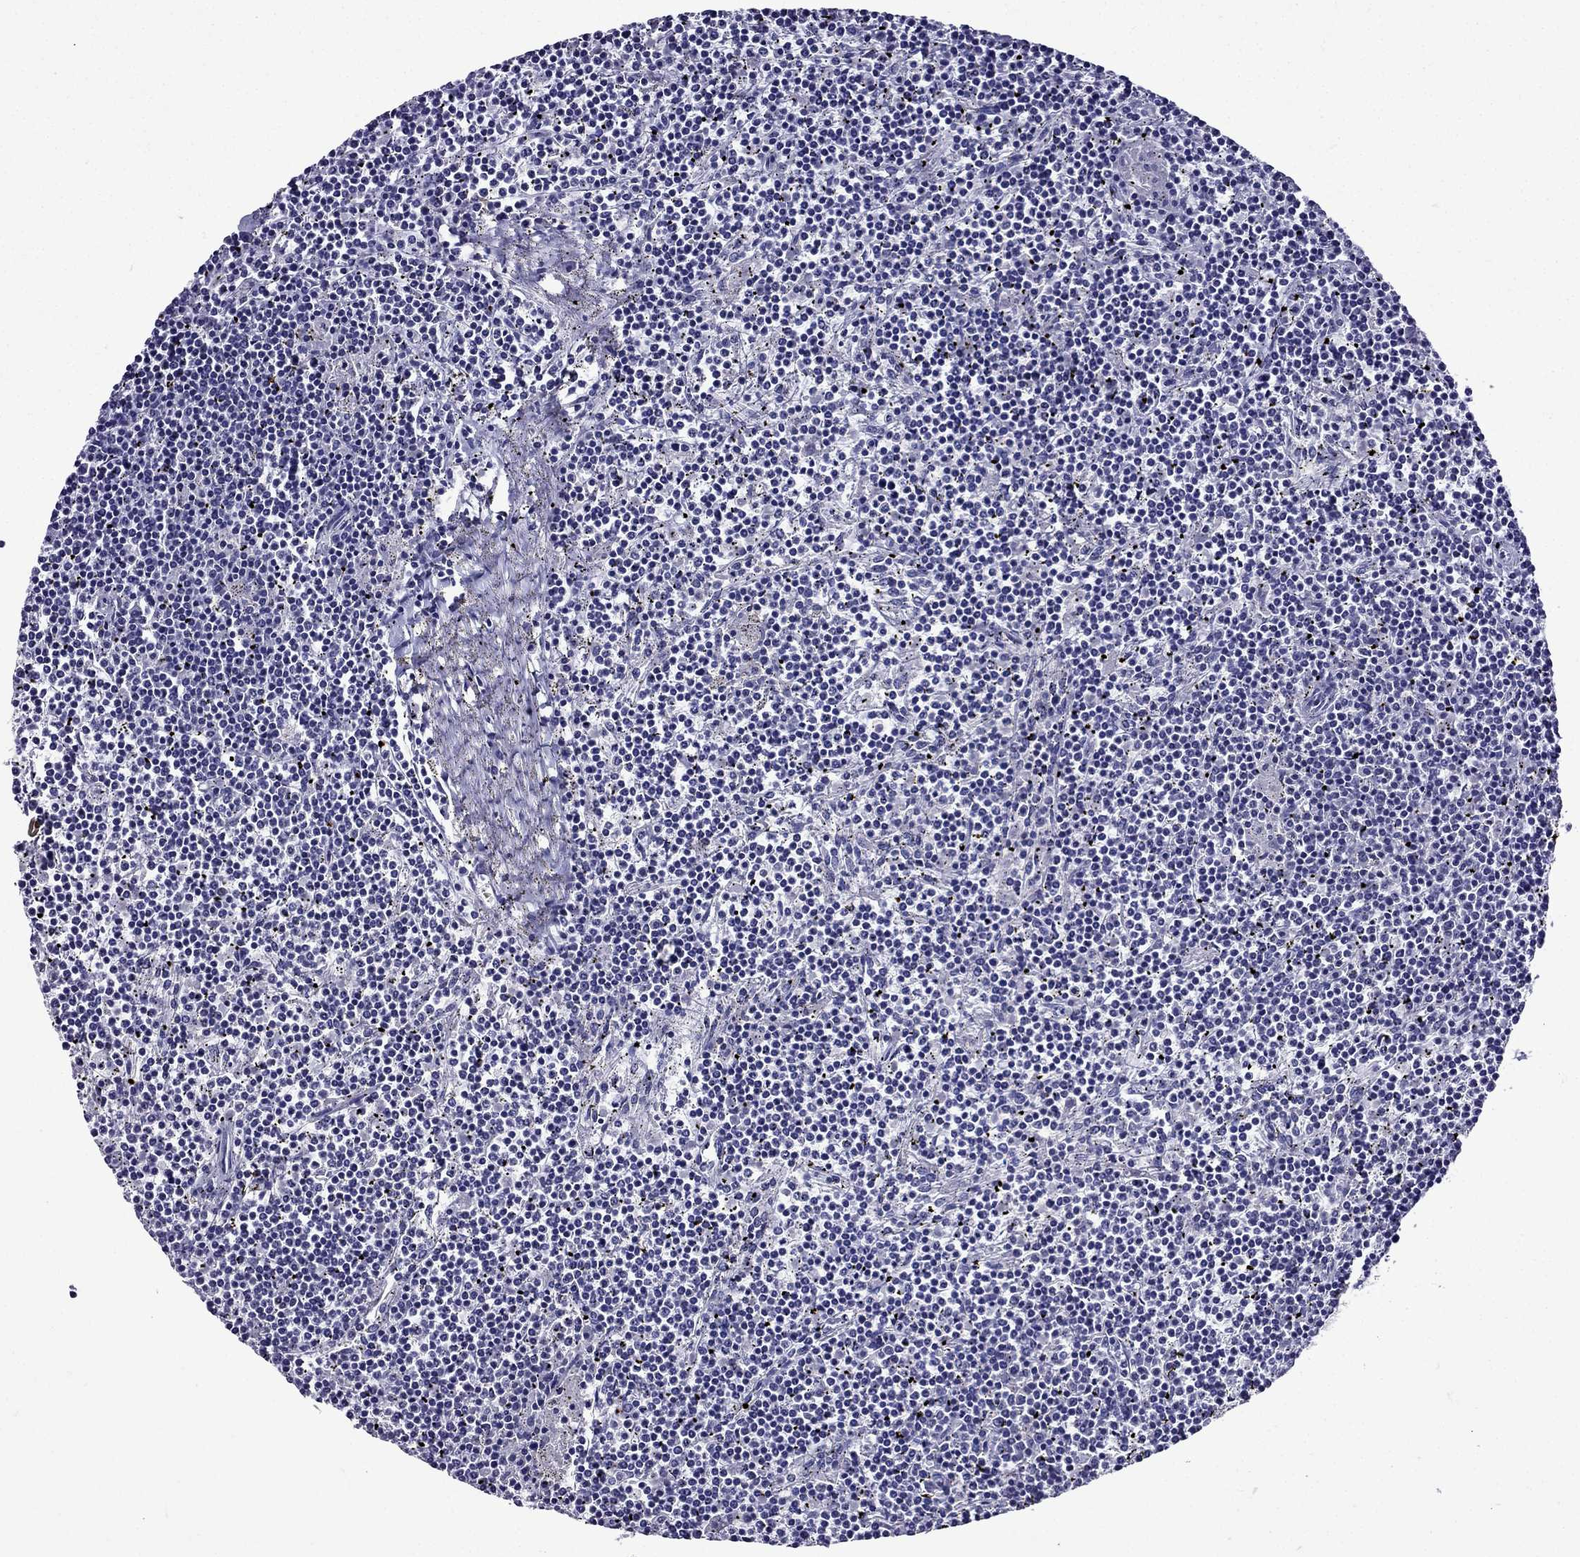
{"staining": {"intensity": "negative", "quantity": "none", "location": "none"}, "tissue": "lymphoma", "cell_type": "Tumor cells", "image_type": "cancer", "snomed": [{"axis": "morphology", "description": "Malignant lymphoma, non-Hodgkin's type, Low grade"}, {"axis": "topography", "description": "Spleen"}], "caption": "The photomicrograph reveals no significant positivity in tumor cells of low-grade malignant lymphoma, non-Hodgkin's type.", "gene": "DNAH17", "patient": {"sex": "female", "age": 19}}